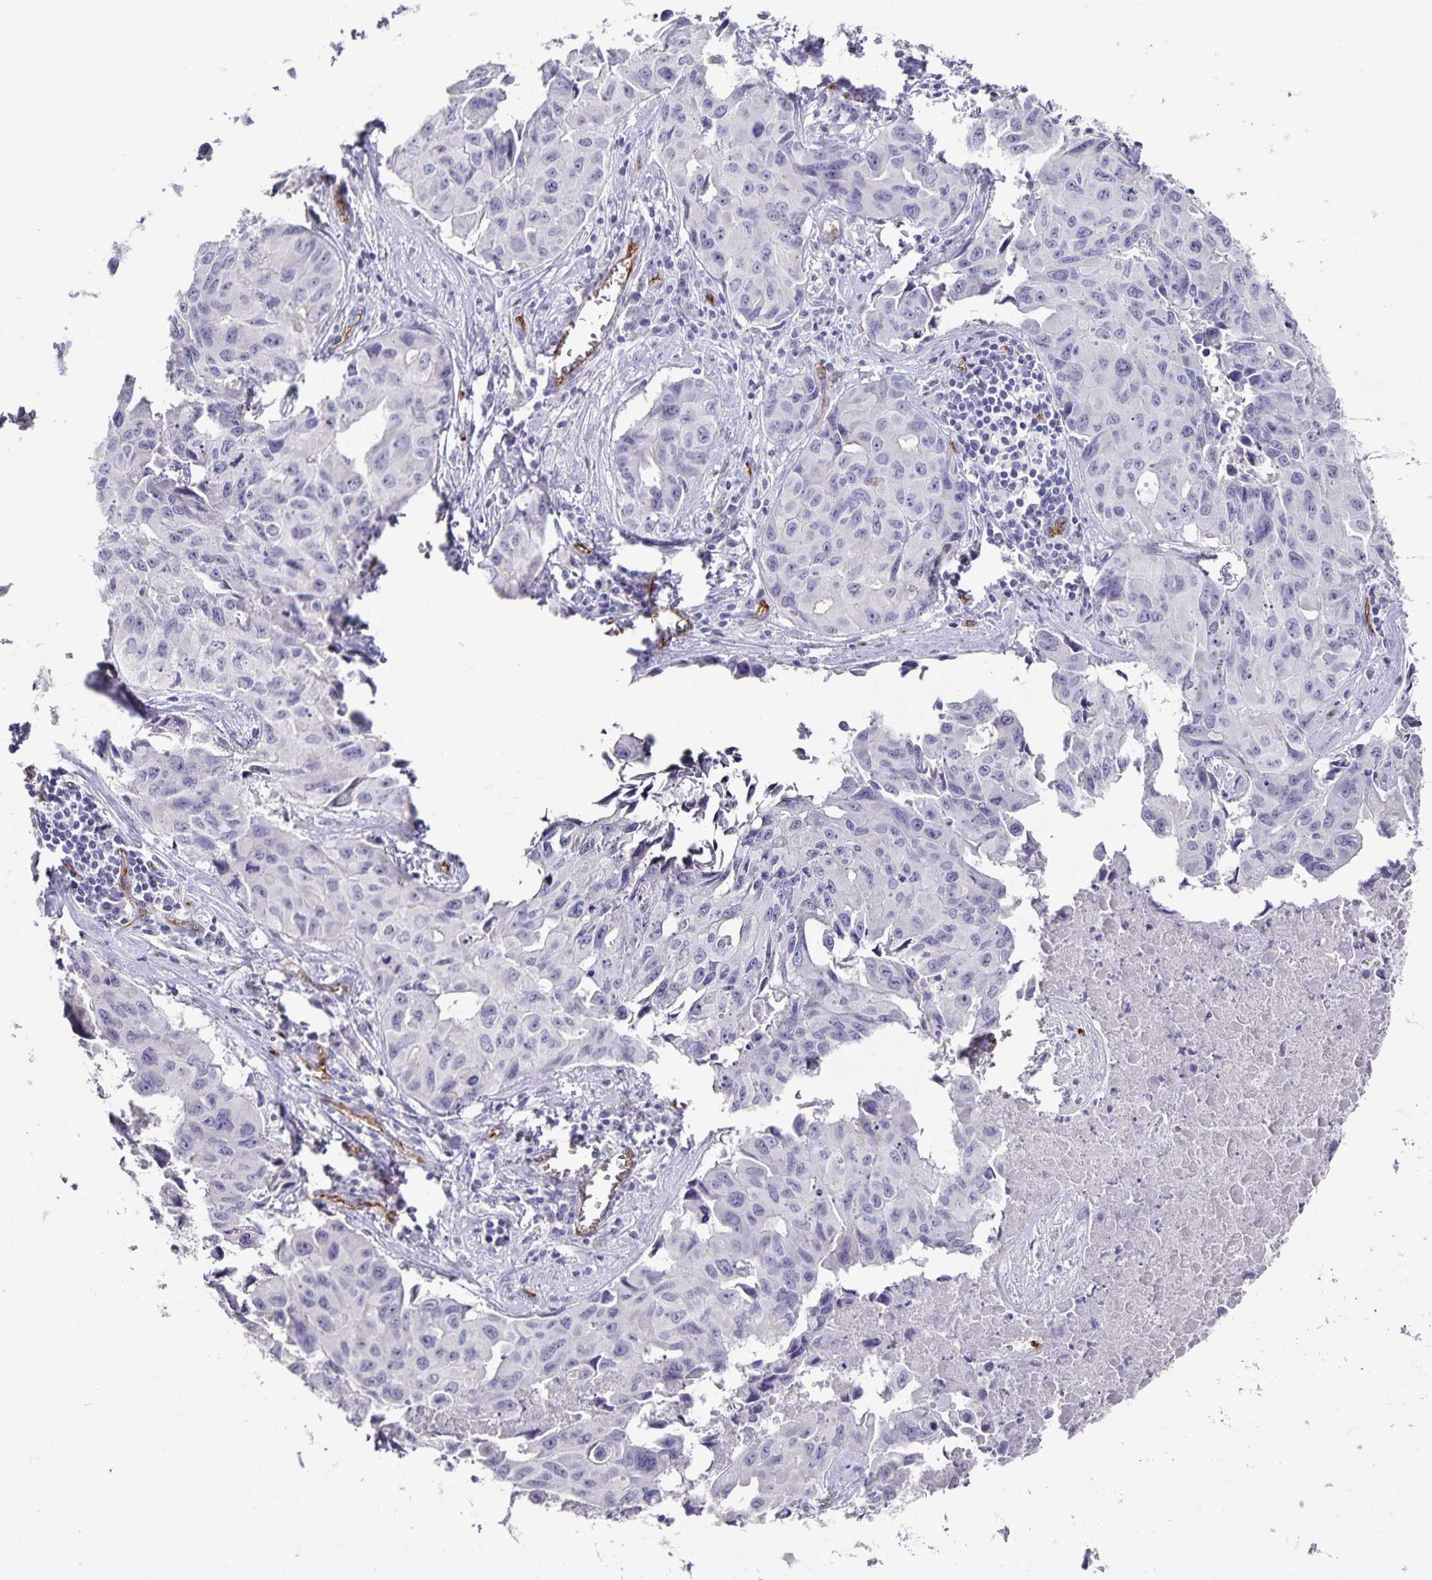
{"staining": {"intensity": "negative", "quantity": "none", "location": "none"}, "tissue": "lung cancer", "cell_type": "Tumor cells", "image_type": "cancer", "snomed": [{"axis": "morphology", "description": "Adenocarcinoma, NOS"}, {"axis": "topography", "description": "Lymph node"}, {"axis": "topography", "description": "Lung"}], "caption": "Immunohistochemistry histopathology image of human lung cancer stained for a protein (brown), which shows no staining in tumor cells.", "gene": "PODXL", "patient": {"sex": "male", "age": 64}}